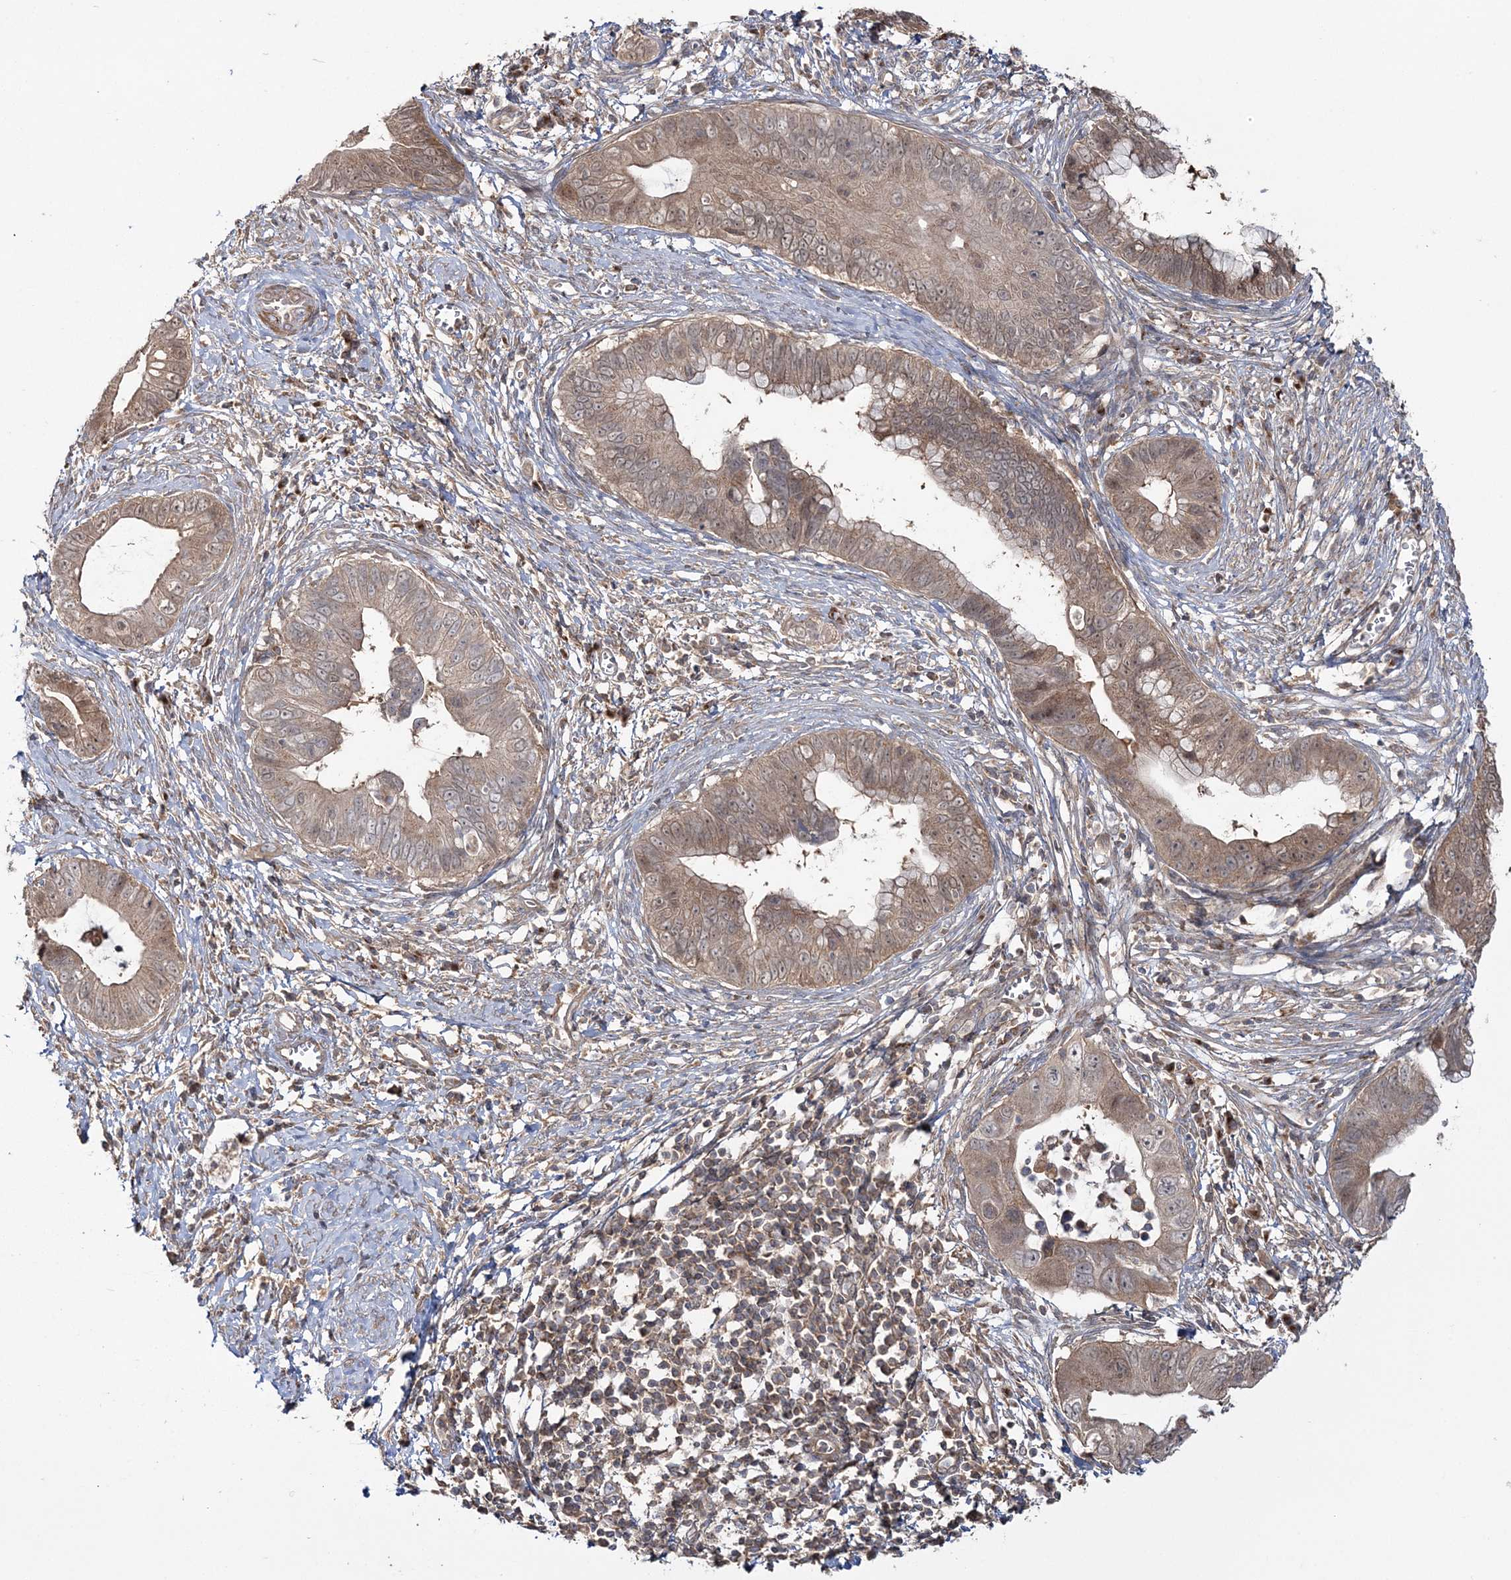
{"staining": {"intensity": "weak", "quantity": ">75%", "location": "cytoplasmic/membranous"}, "tissue": "cervical cancer", "cell_type": "Tumor cells", "image_type": "cancer", "snomed": [{"axis": "morphology", "description": "Adenocarcinoma, NOS"}, {"axis": "topography", "description": "Cervix"}], "caption": "A photomicrograph showing weak cytoplasmic/membranous staining in about >75% of tumor cells in adenocarcinoma (cervical), as visualized by brown immunohistochemical staining.", "gene": "MOCS2", "patient": {"sex": "female", "age": 44}}